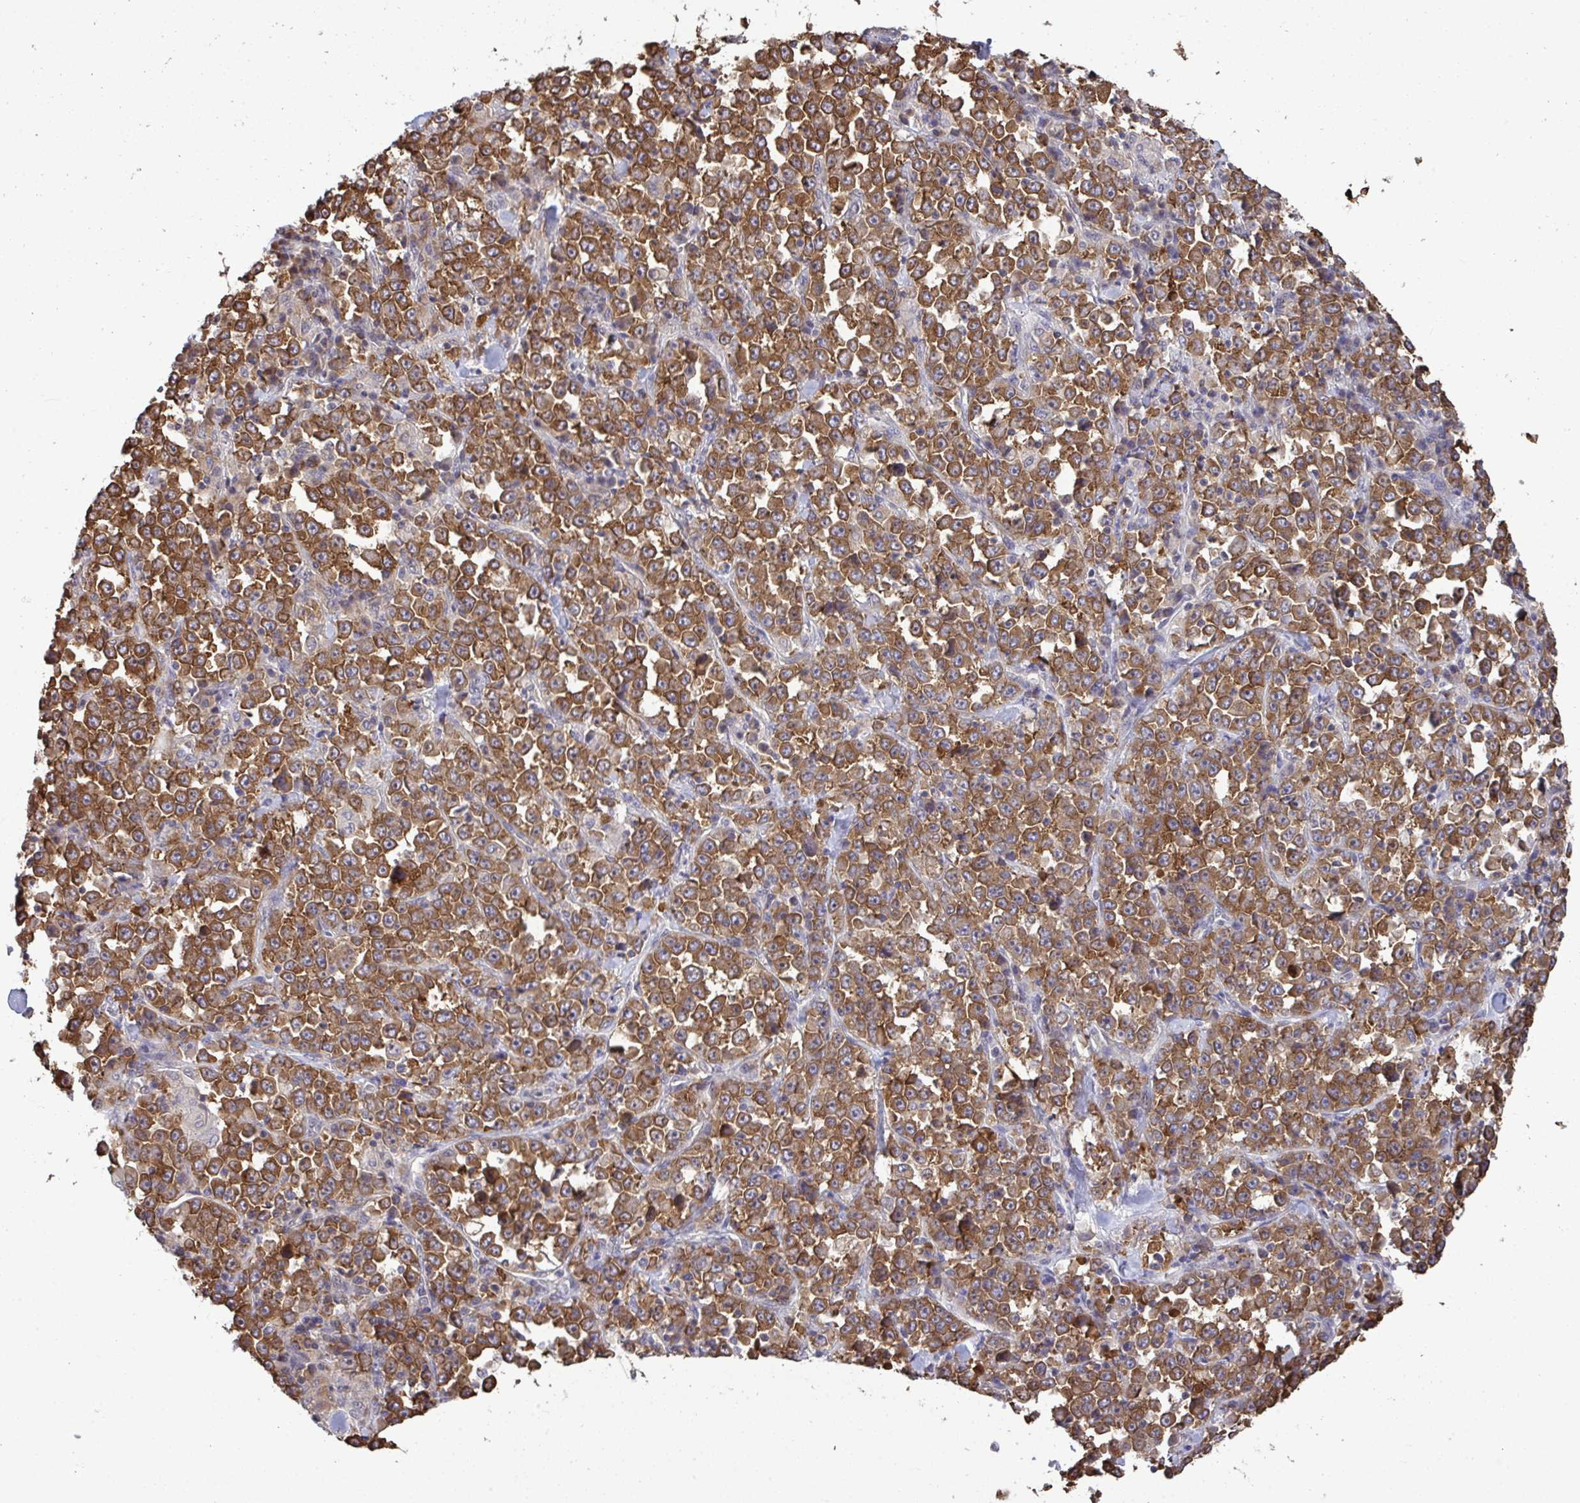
{"staining": {"intensity": "moderate", "quantity": ">75%", "location": "cytoplasmic/membranous"}, "tissue": "stomach cancer", "cell_type": "Tumor cells", "image_type": "cancer", "snomed": [{"axis": "morphology", "description": "Normal tissue, NOS"}, {"axis": "morphology", "description": "Adenocarcinoma, NOS"}, {"axis": "topography", "description": "Stomach, upper"}, {"axis": "topography", "description": "Stomach"}], "caption": "Protein staining exhibits moderate cytoplasmic/membranous expression in approximately >75% of tumor cells in stomach cancer (adenocarcinoma).", "gene": "C12orf57", "patient": {"sex": "male", "age": 59}}